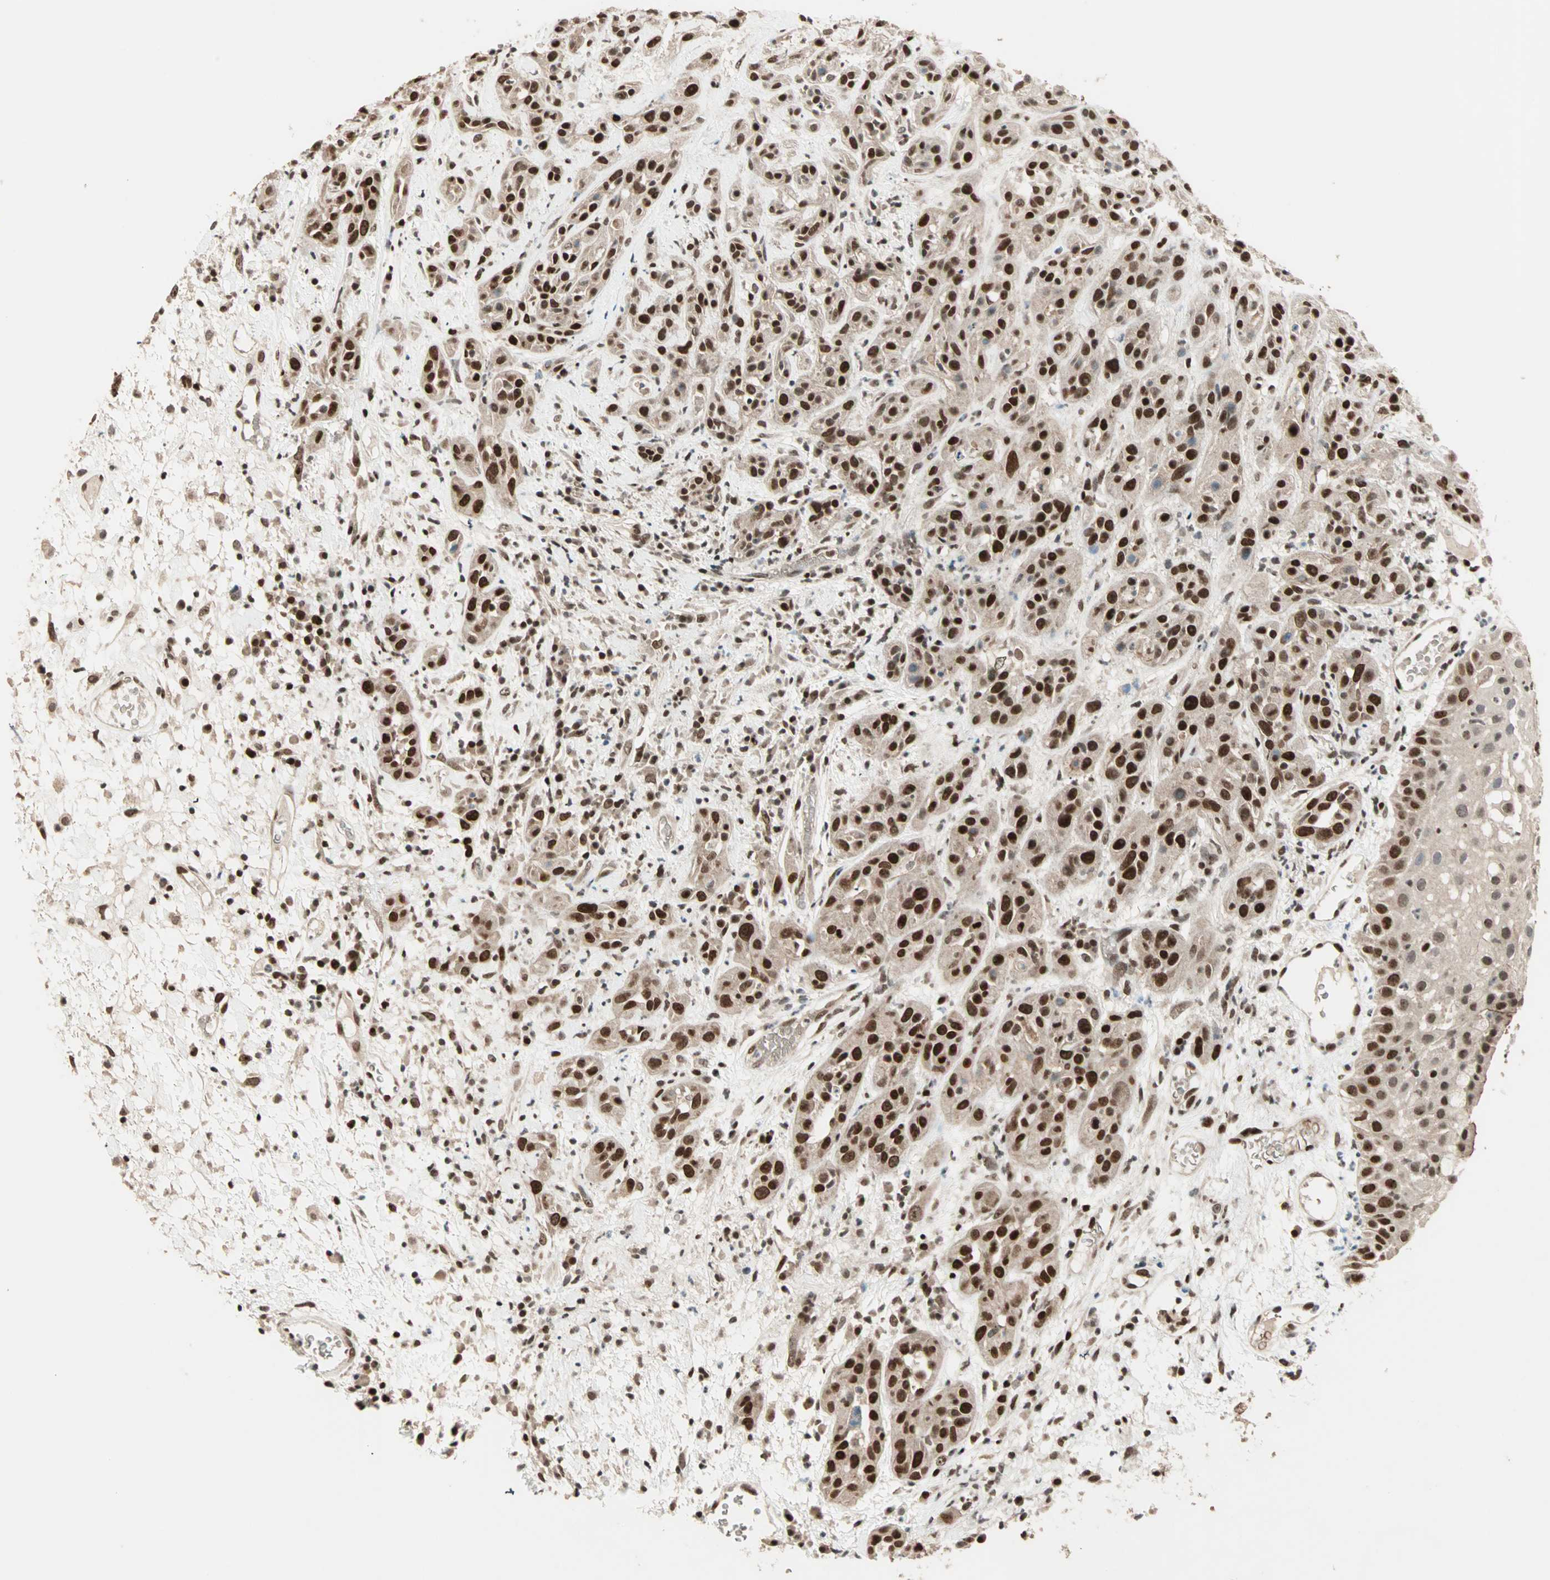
{"staining": {"intensity": "strong", "quantity": ">75%", "location": "nuclear"}, "tissue": "head and neck cancer", "cell_type": "Tumor cells", "image_type": "cancer", "snomed": [{"axis": "morphology", "description": "Squamous cell carcinoma, NOS"}, {"axis": "topography", "description": "Head-Neck"}], "caption": "The photomicrograph reveals staining of squamous cell carcinoma (head and neck), revealing strong nuclear protein expression (brown color) within tumor cells. (brown staining indicates protein expression, while blue staining denotes nuclei).", "gene": "MDC1", "patient": {"sex": "male", "age": 62}}